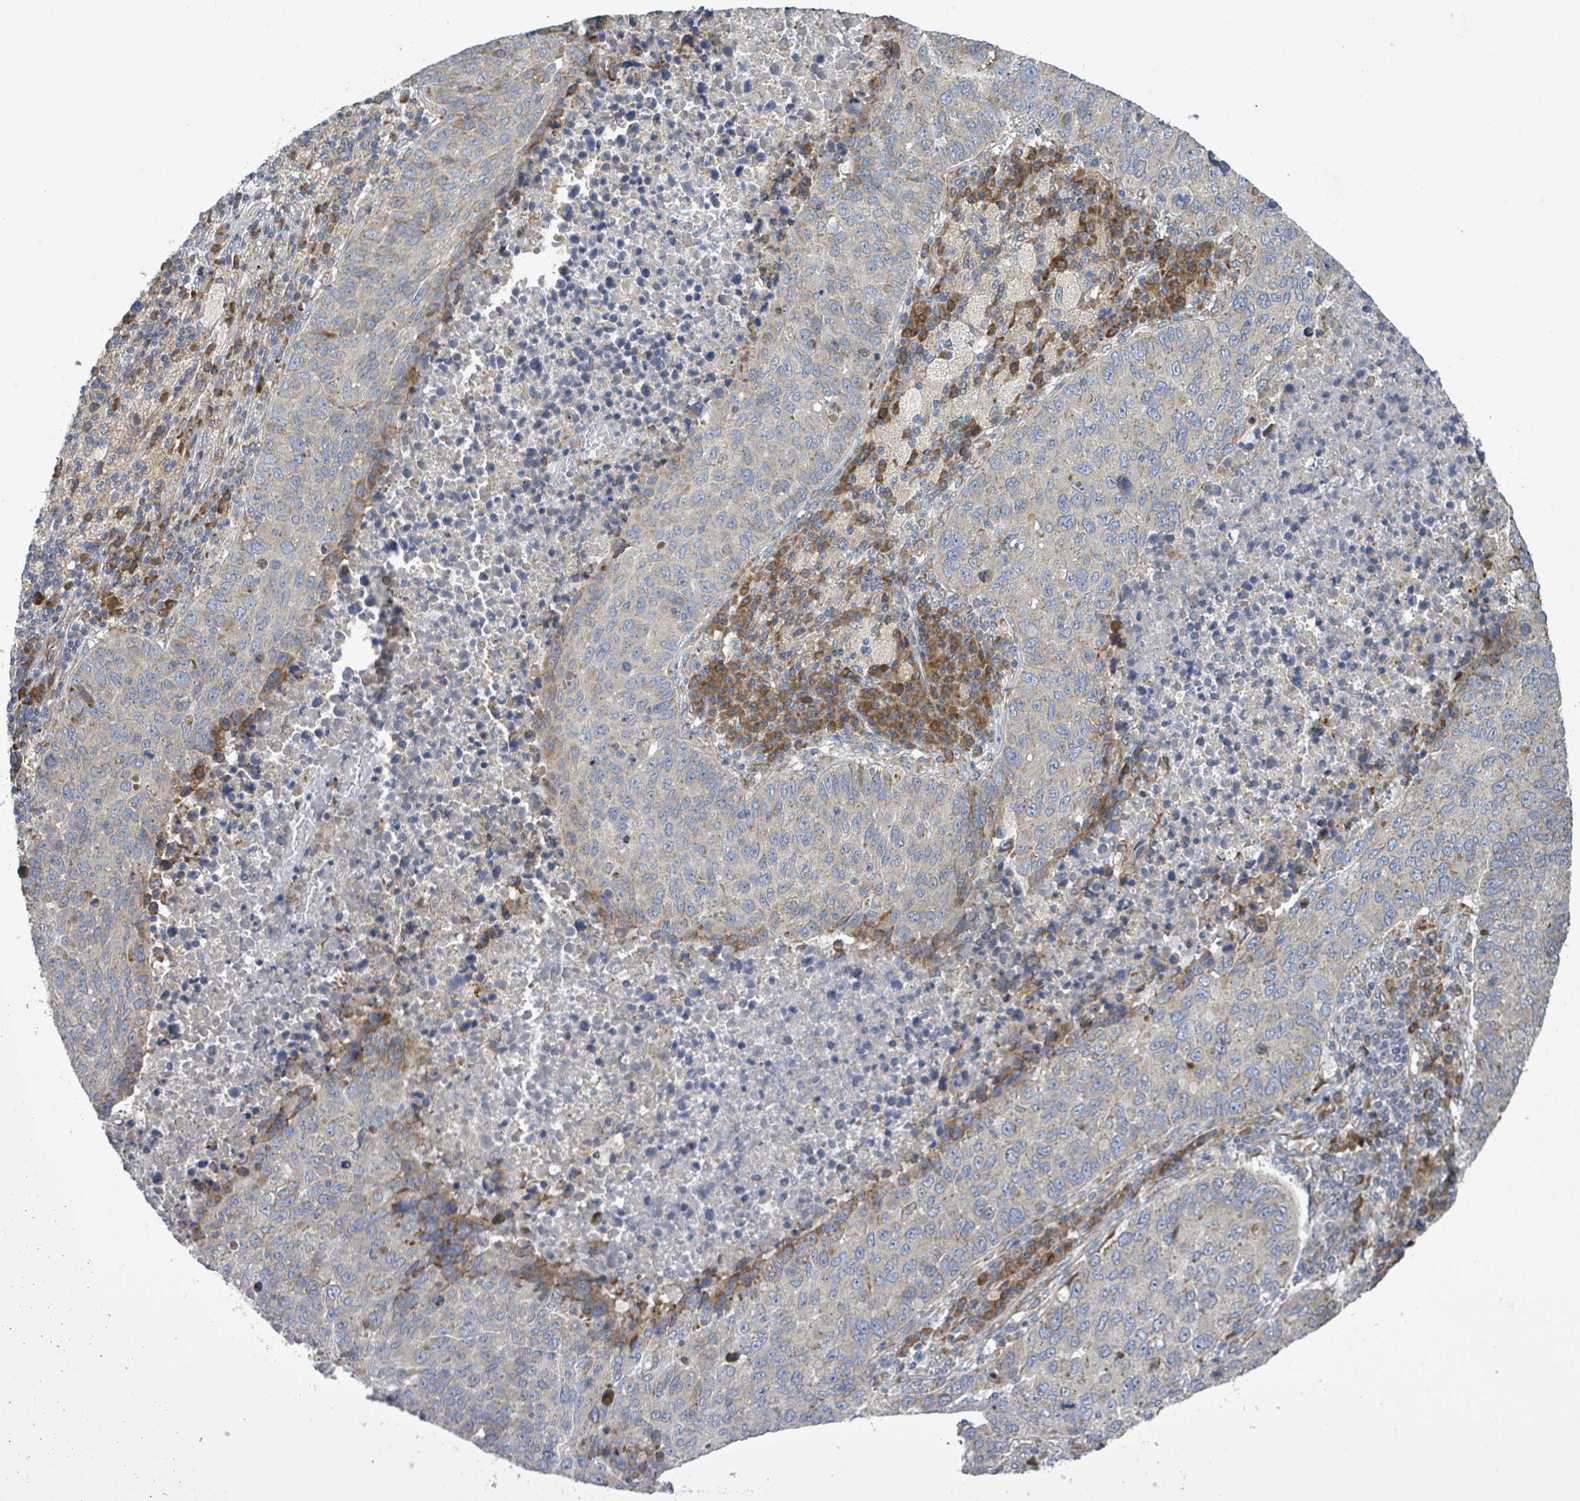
{"staining": {"intensity": "moderate", "quantity": "<25%", "location": "cytoplasmic/membranous"}, "tissue": "lung cancer", "cell_type": "Tumor cells", "image_type": "cancer", "snomed": [{"axis": "morphology", "description": "Squamous cell carcinoma, NOS"}, {"axis": "topography", "description": "Lung"}], "caption": "IHC (DAB) staining of lung squamous cell carcinoma displays moderate cytoplasmic/membranous protein positivity in approximately <25% of tumor cells.", "gene": "NOMO1", "patient": {"sex": "male", "age": 73}}